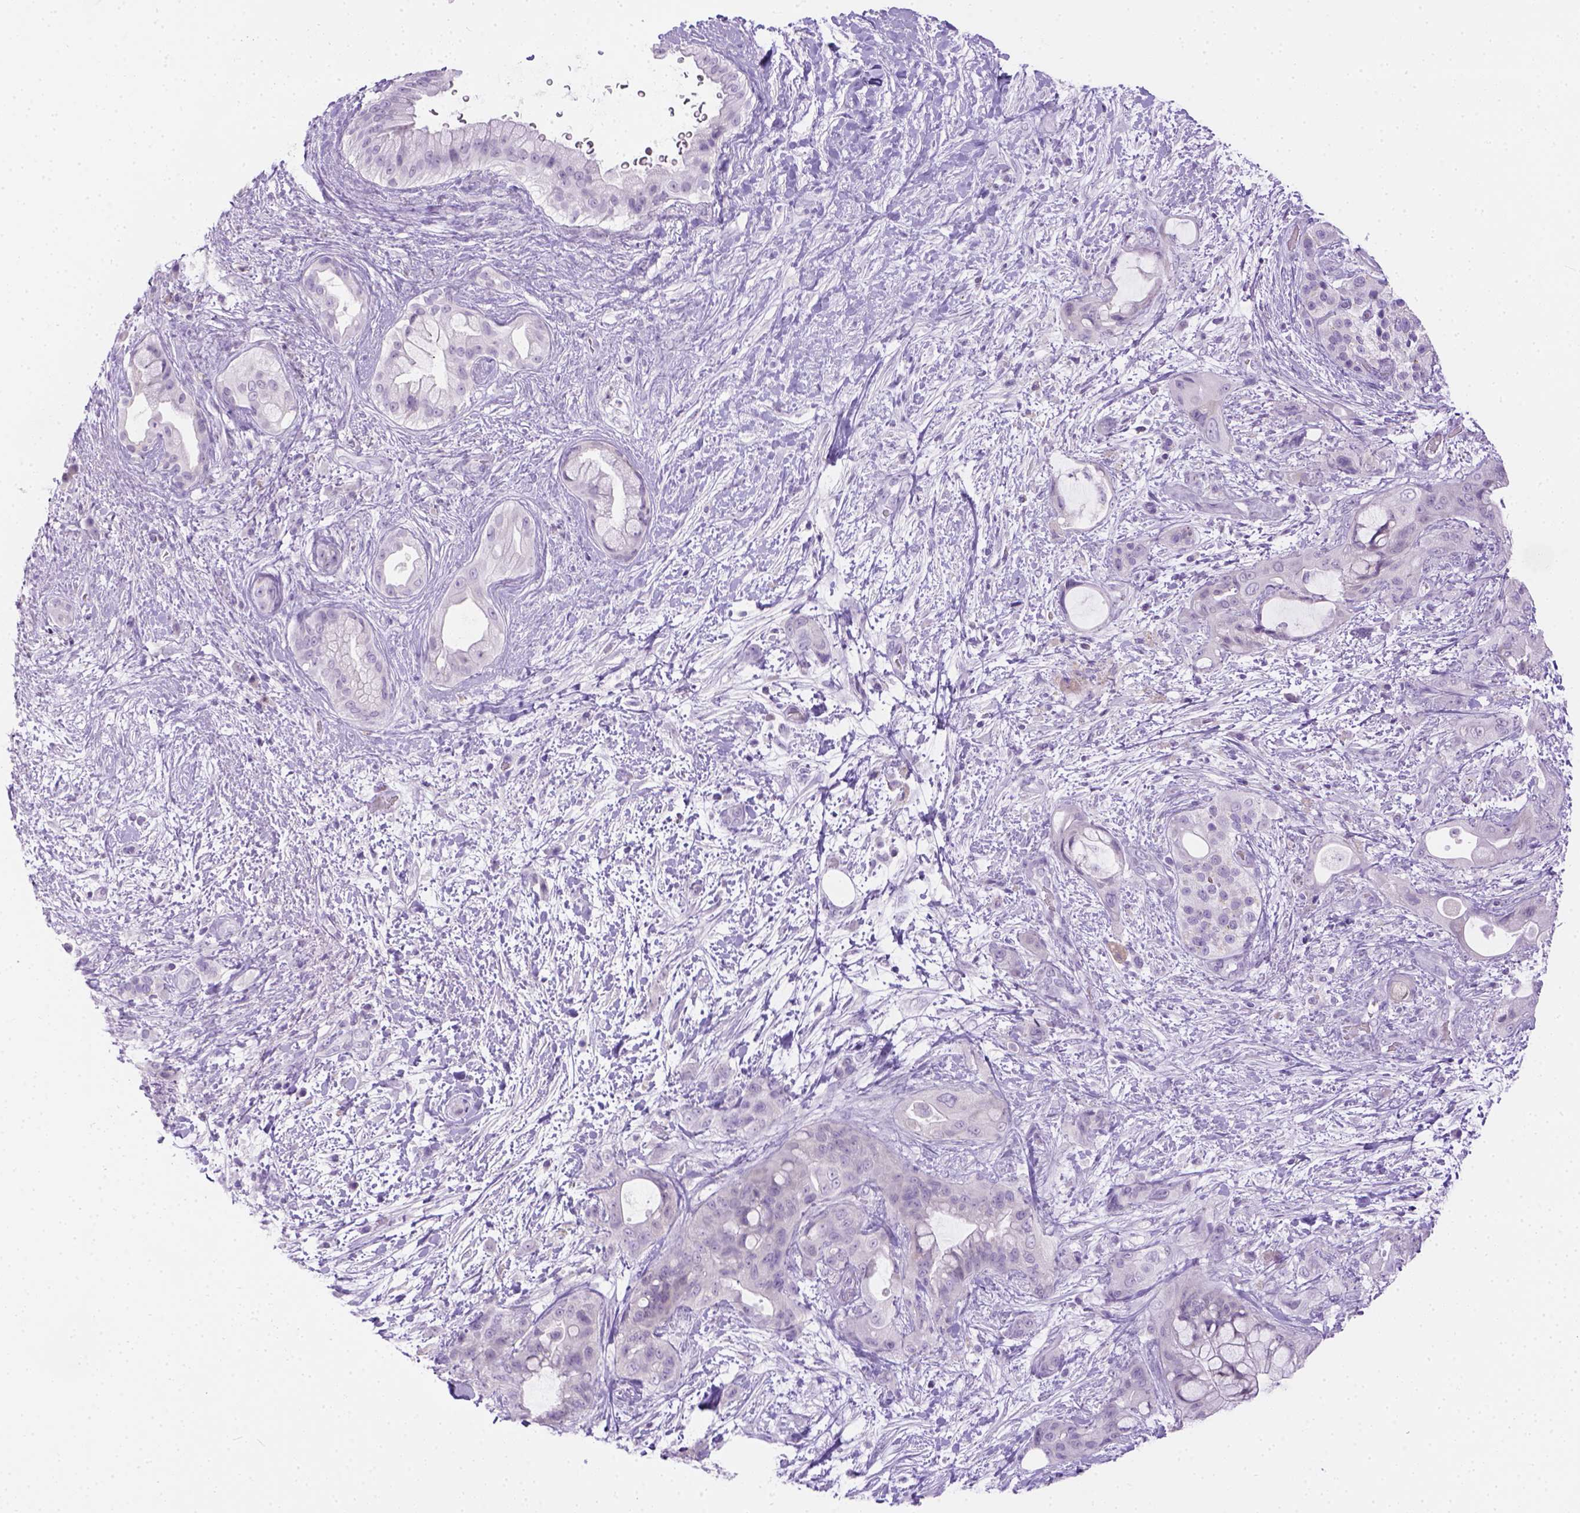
{"staining": {"intensity": "negative", "quantity": "none", "location": "none"}, "tissue": "pancreatic cancer", "cell_type": "Tumor cells", "image_type": "cancer", "snomed": [{"axis": "morphology", "description": "Adenocarcinoma, NOS"}, {"axis": "topography", "description": "Pancreas"}], "caption": "Tumor cells are negative for brown protein staining in pancreatic cancer (adenocarcinoma).", "gene": "TMEM38A", "patient": {"sex": "male", "age": 71}}